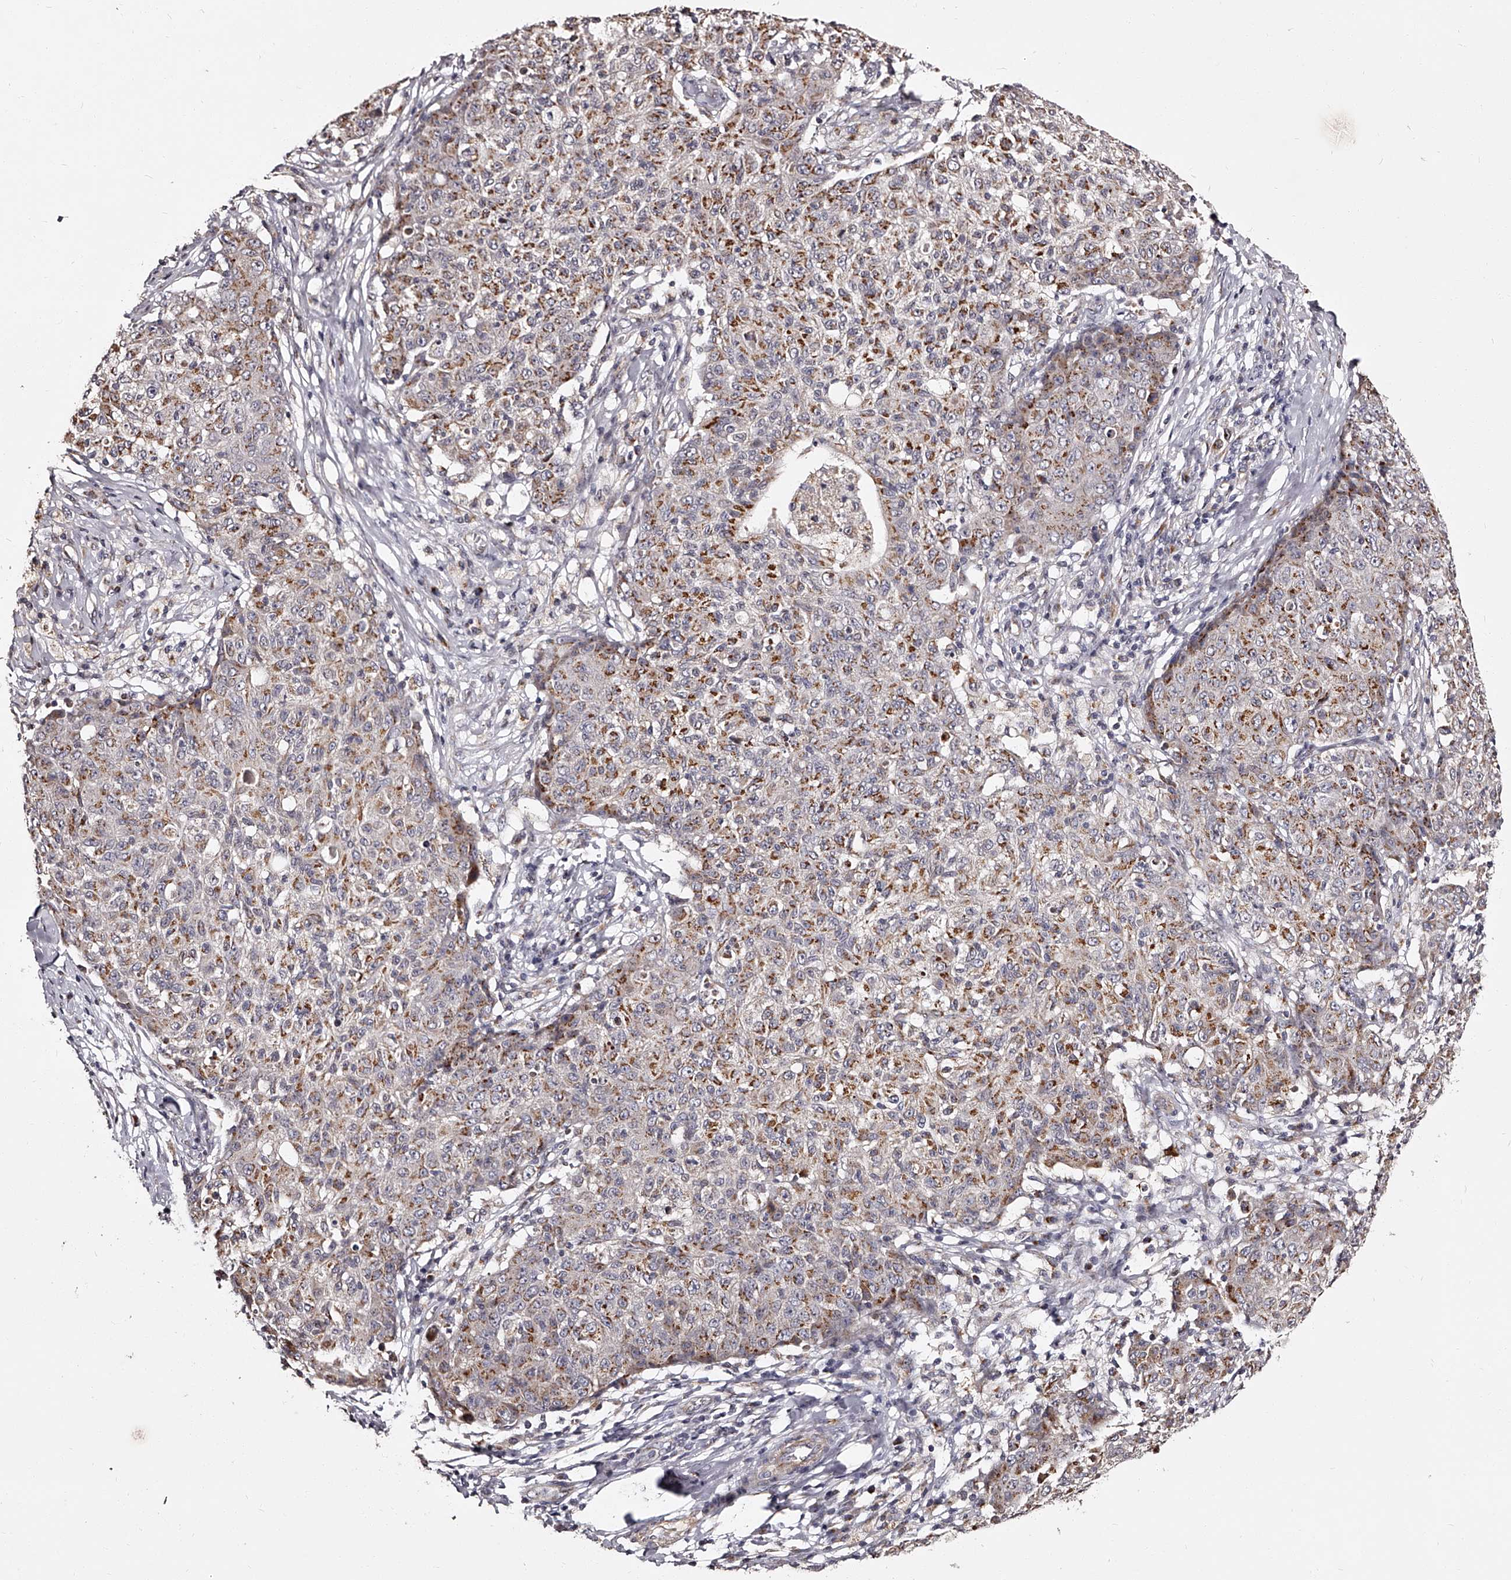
{"staining": {"intensity": "moderate", "quantity": ">75%", "location": "cytoplasmic/membranous"}, "tissue": "ovarian cancer", "cell_type": "Tumor cells", "image_type": "cancer", "snomed": [{"axis": "morphology", "description": "Carcinoma, endometroid"}, {"axis": "topography", "description": "Ovary"}], "caption": "A medium amount of moderate cytoplasmic/membranous positivity is seen in about >75% of tumor cells in ovarian endometroid carcinoma tissue.", "gene": "RSC1A1", "patient": {"sex": "female", "age": 42}}